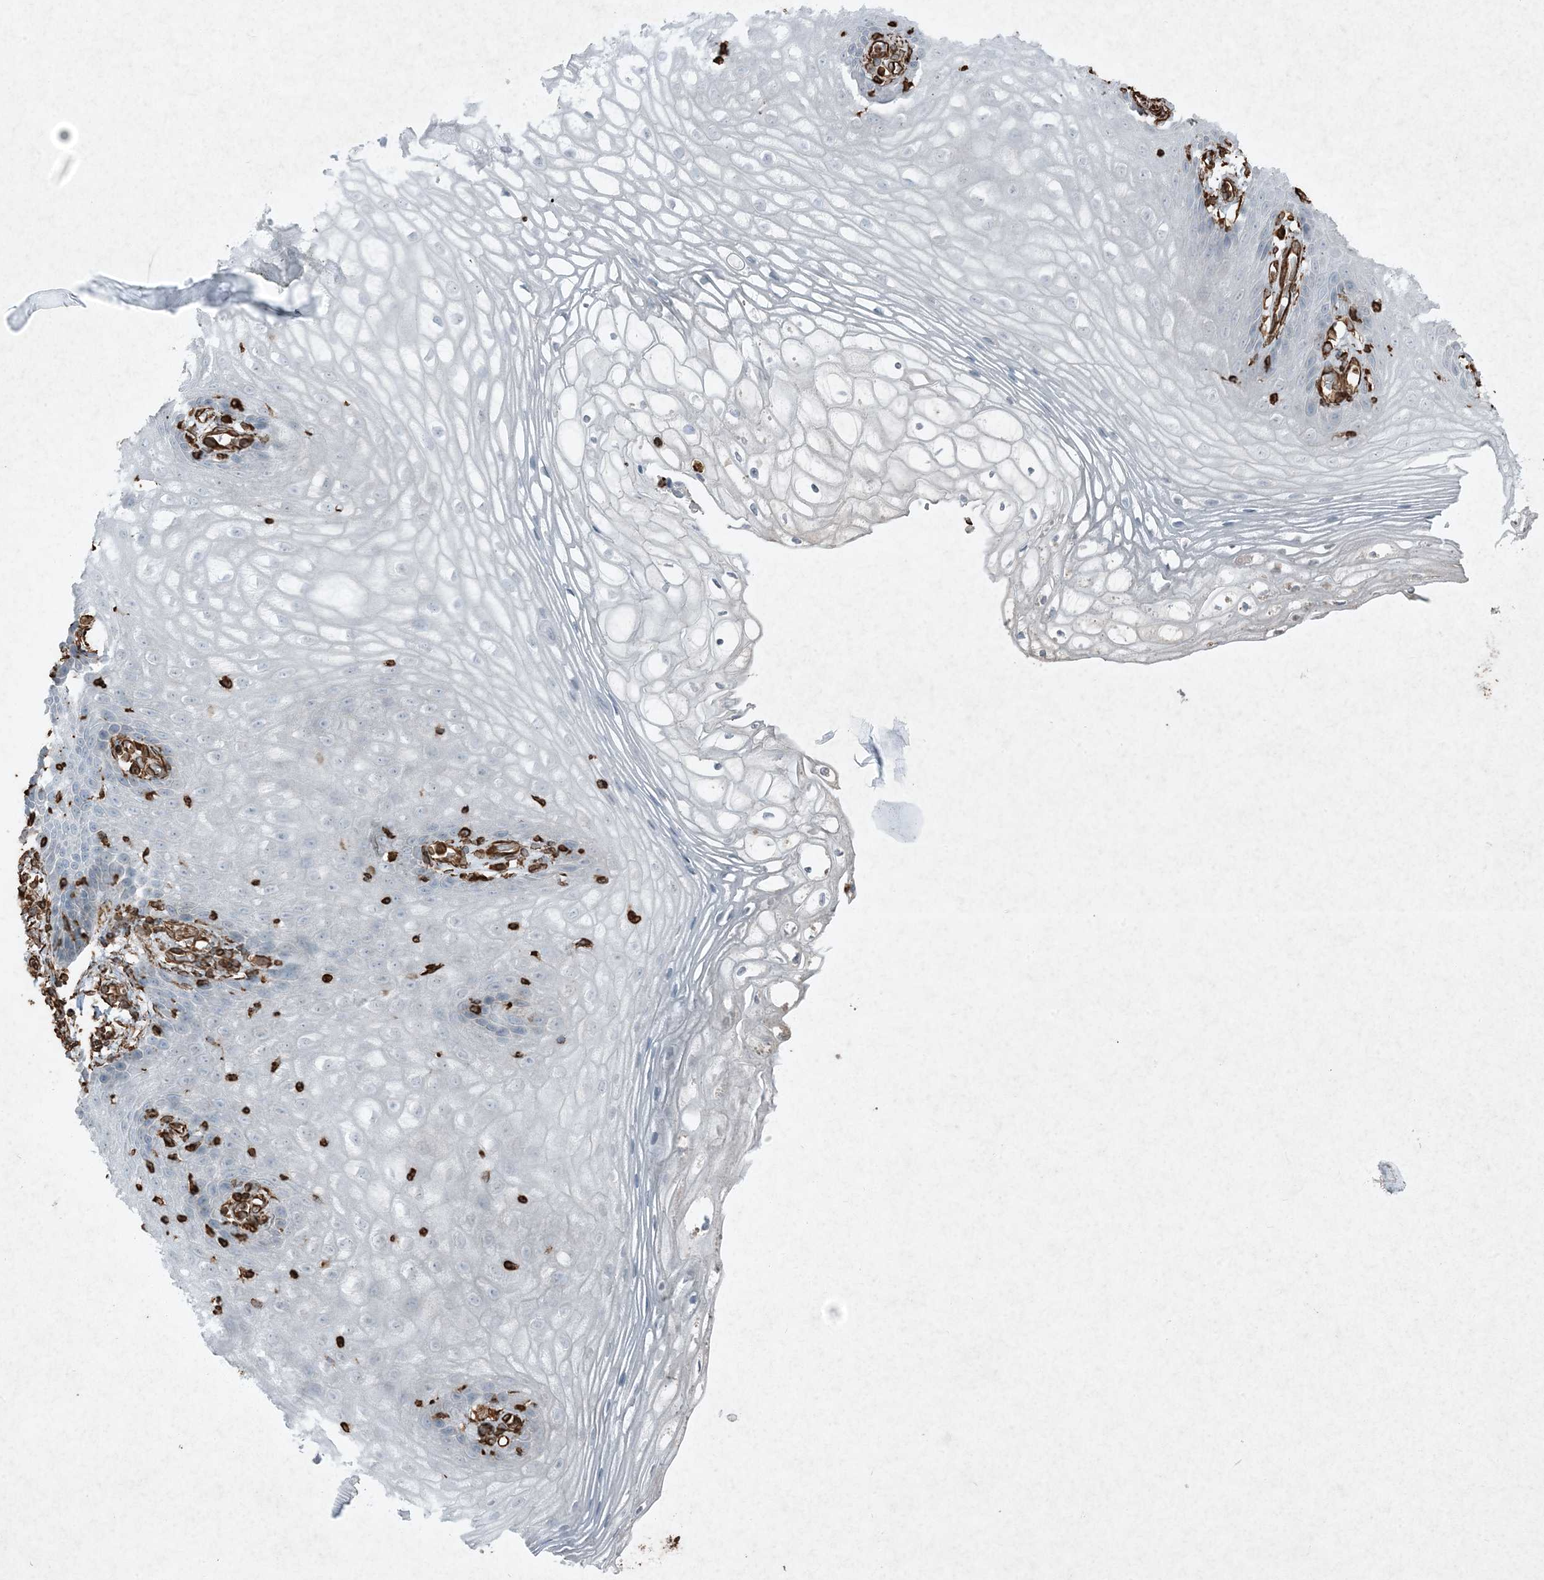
{"staining": {"intensity": "negative", "quantity": "none", "location": "none"}, "tissue": "vagina", "cell_type": "Squamous epithelial cells", "image_type": "normal", "snomed": [{"axis": "morphology", "description": "Normal tissue, NOS"}, {"axis": "topography", "description": "Vagina"}], "caption": "This is an IHC histopathology image of normal vagina. There is no expression in squamous epithelial cells.", "gene": "RYK", "patient": {"sex": "female", "age": 60}}